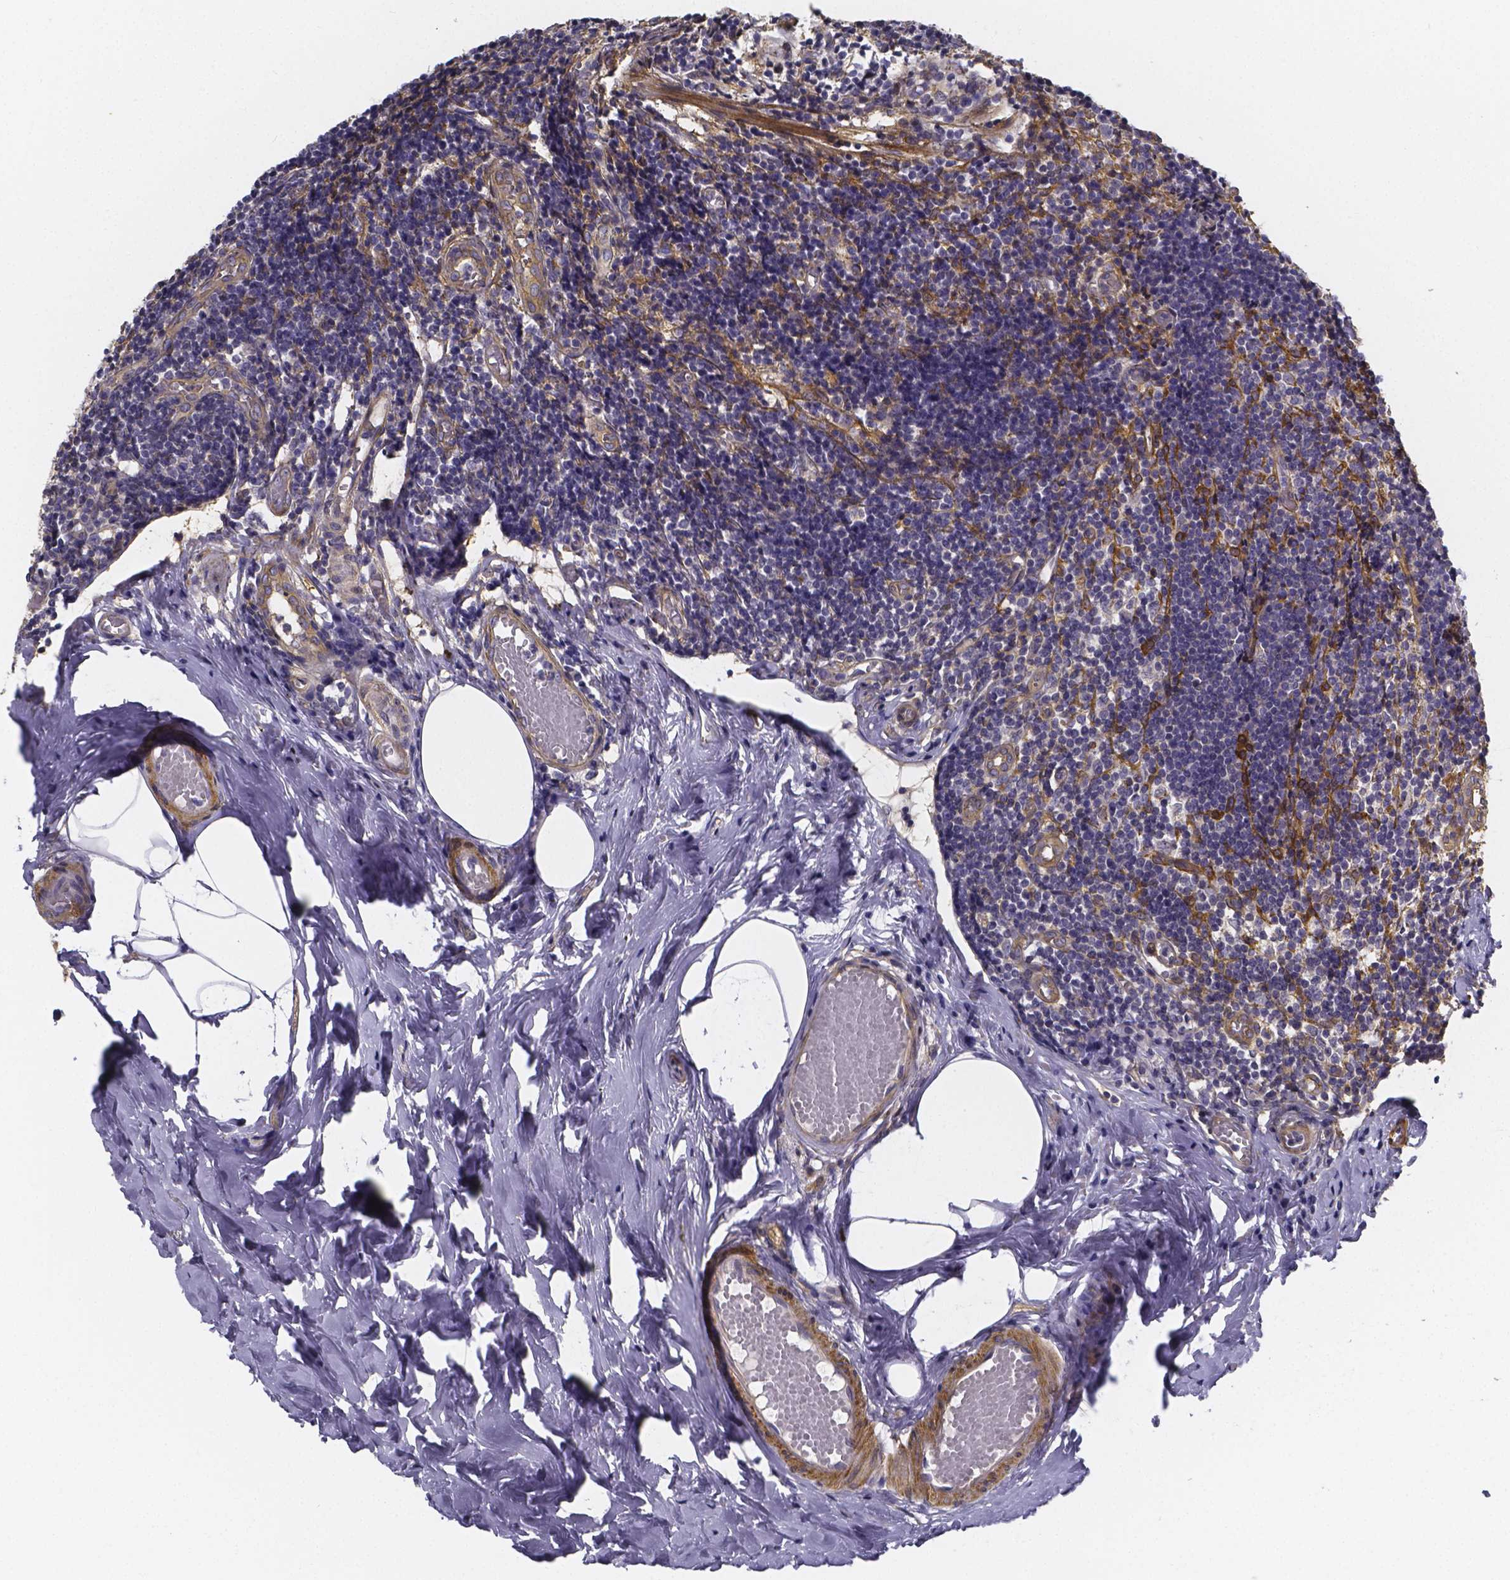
{"staining": {"intensity": "negative", "quantity": "none", "location": "none"}, "tissue": "appendix", "cell_type": "Glandular cells", "image_type": "normal", "snomed": [{"axis": "morphology", "description": "Normal tissue, NOS"}, {"axis": "topography", "description": "Appendix"}], "caption": "IHC image of normal appendix: human appendix stained with DAB (3,3'-diaminobenzidine) reveals no significant protein staining in glandular cells.", "gene": "RERG", "patient": {"sex": "female", "age": 32}}